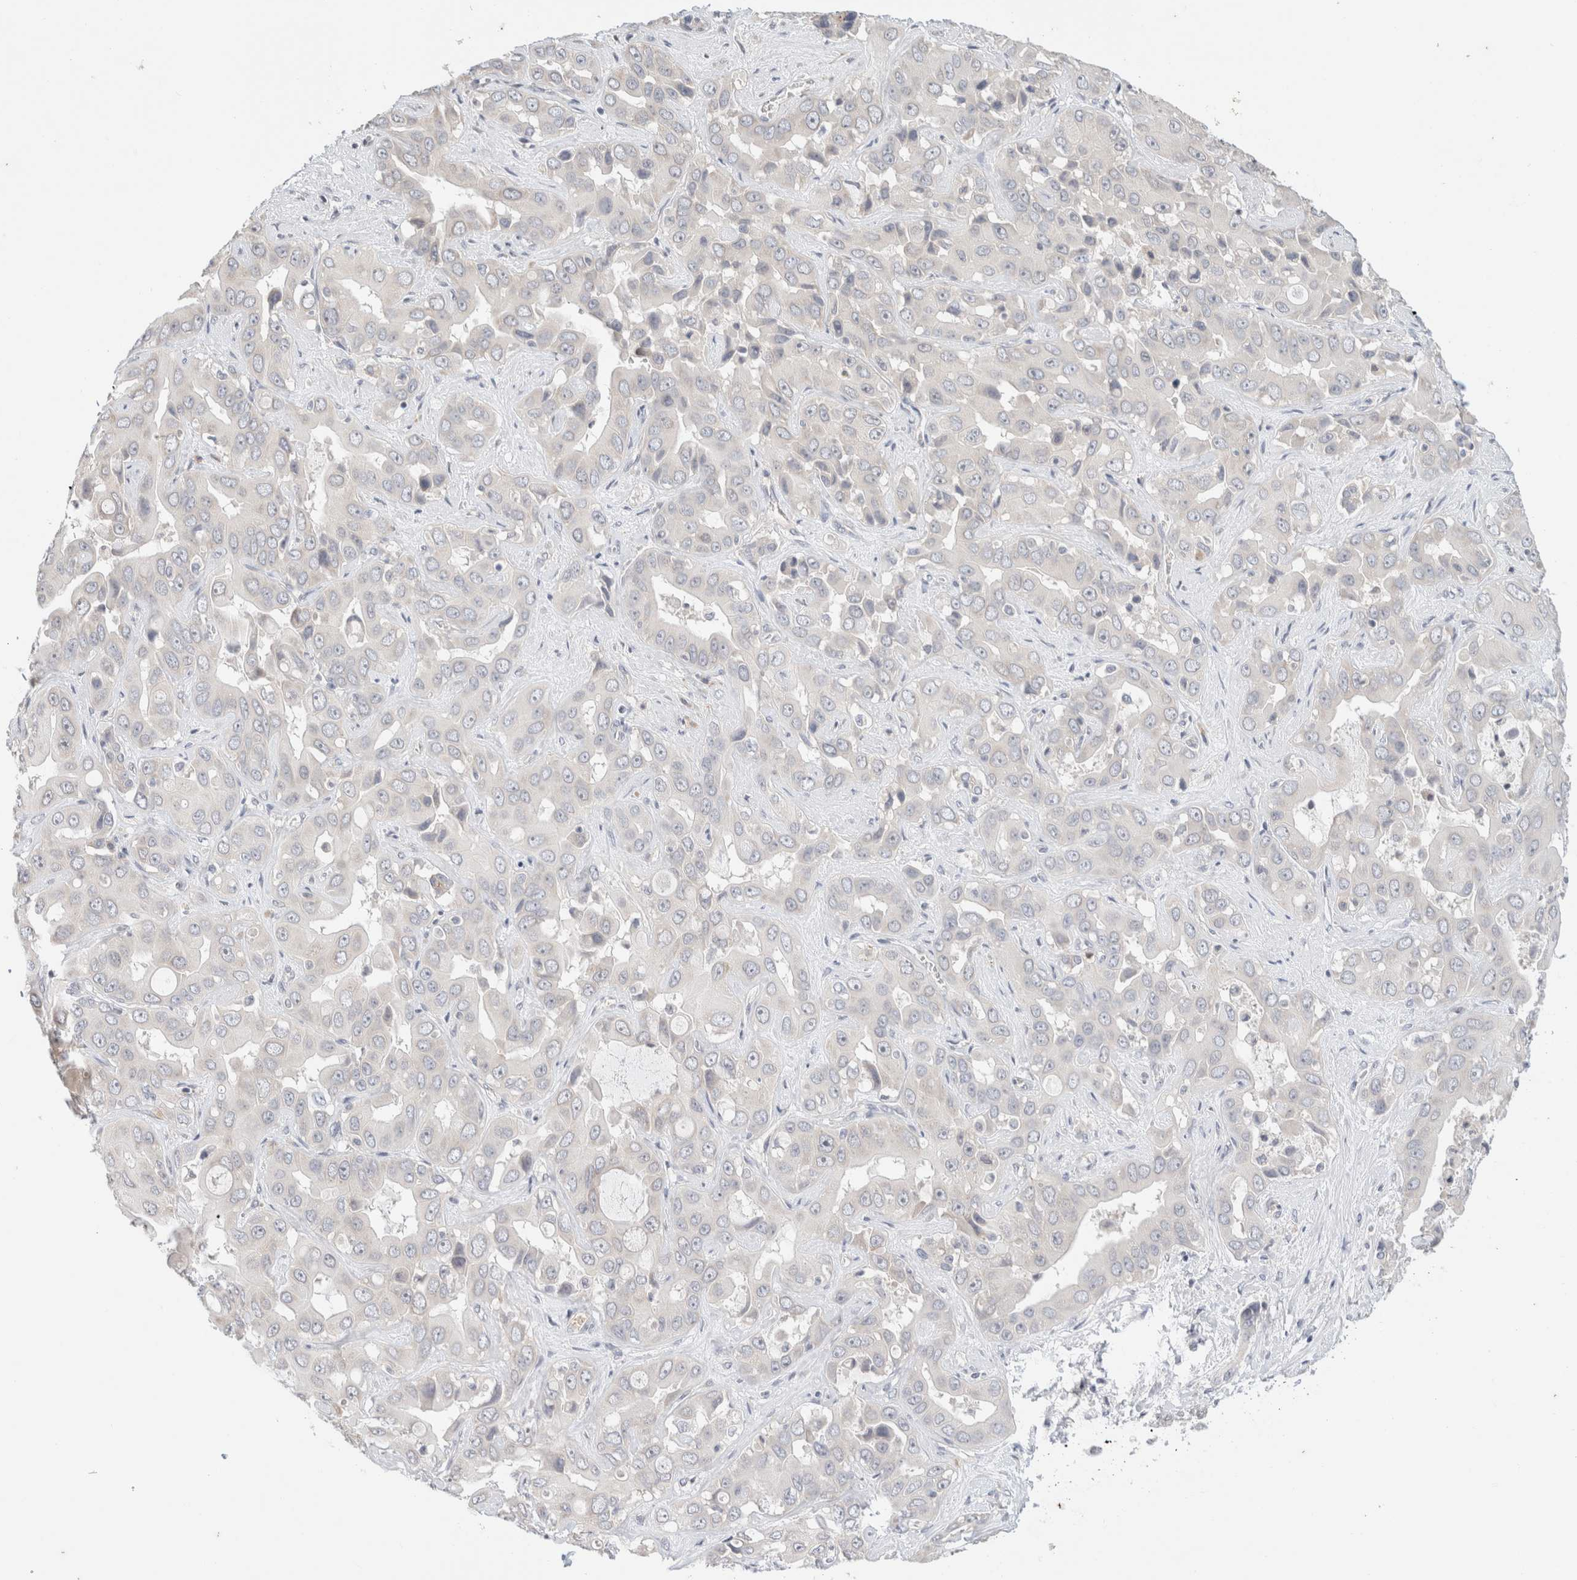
{"staining": {"intensity": "negative", "quantity": "none", "location": "none"}, "tissue": "liver cancer", "cell_type": "Tumor cells", "image_type": "cancer", "snomed": [{"axis": "morphology", "description": "Cholangiocarcinoma"}, {"axis": "topography", "description": "Liver"}], "caption": "Immunohistochemical staining of human liver cancer demonstrates no significant positivity in tumor cells. (Brightfield microscopy of DAB IHC at high magnification).", "gene": "SPRTN", "patient": {"sex": "female", "age": 52}}